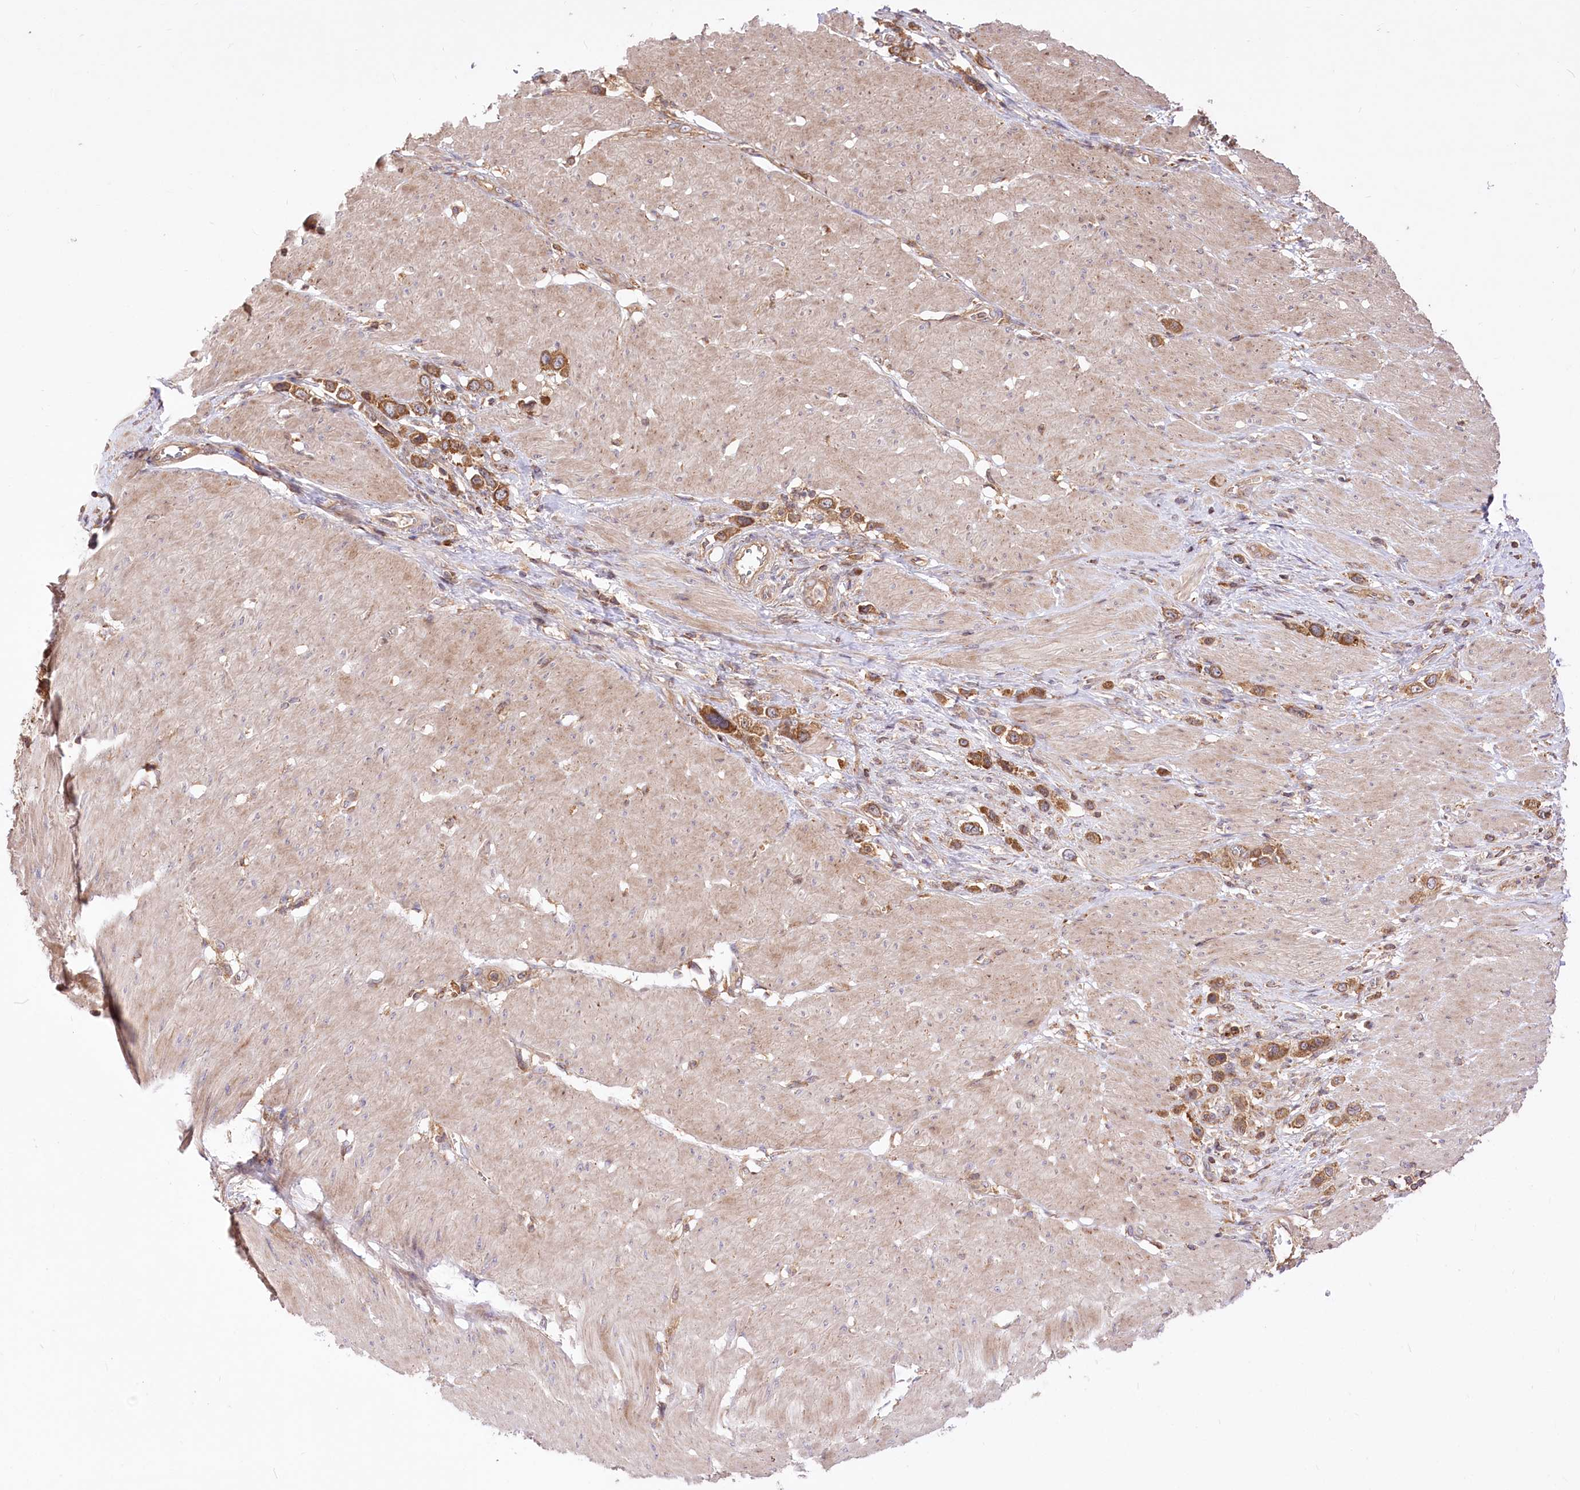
{"staining": {"intensity": "moderate", "quantity": ">75%", "location": "cytoplasmic/membranous"}, "tissue": "stomach cancer", "cell_type": "Tumor cells", "image_type": "cancer", "snomed": [{"axis": "morphology", "description": "Normal tissue, NOS"}, {"axis": "morphology", "description": "Adenocarcinoma, NOS"}, {"axis": "topography", "description": "Stomach, upper"}, {"axis": "topography", "description": "Stomach"}], "caption": "Protein staining demonstrates moderate cytoplasmic/membranous expression in about >75% of tumor cells in adenocarcinoma (stomach). (IHC, brightfield microscopy, high magnification).", "gene": "XYLB", "patient": {"sex": "female", "age": 65}}